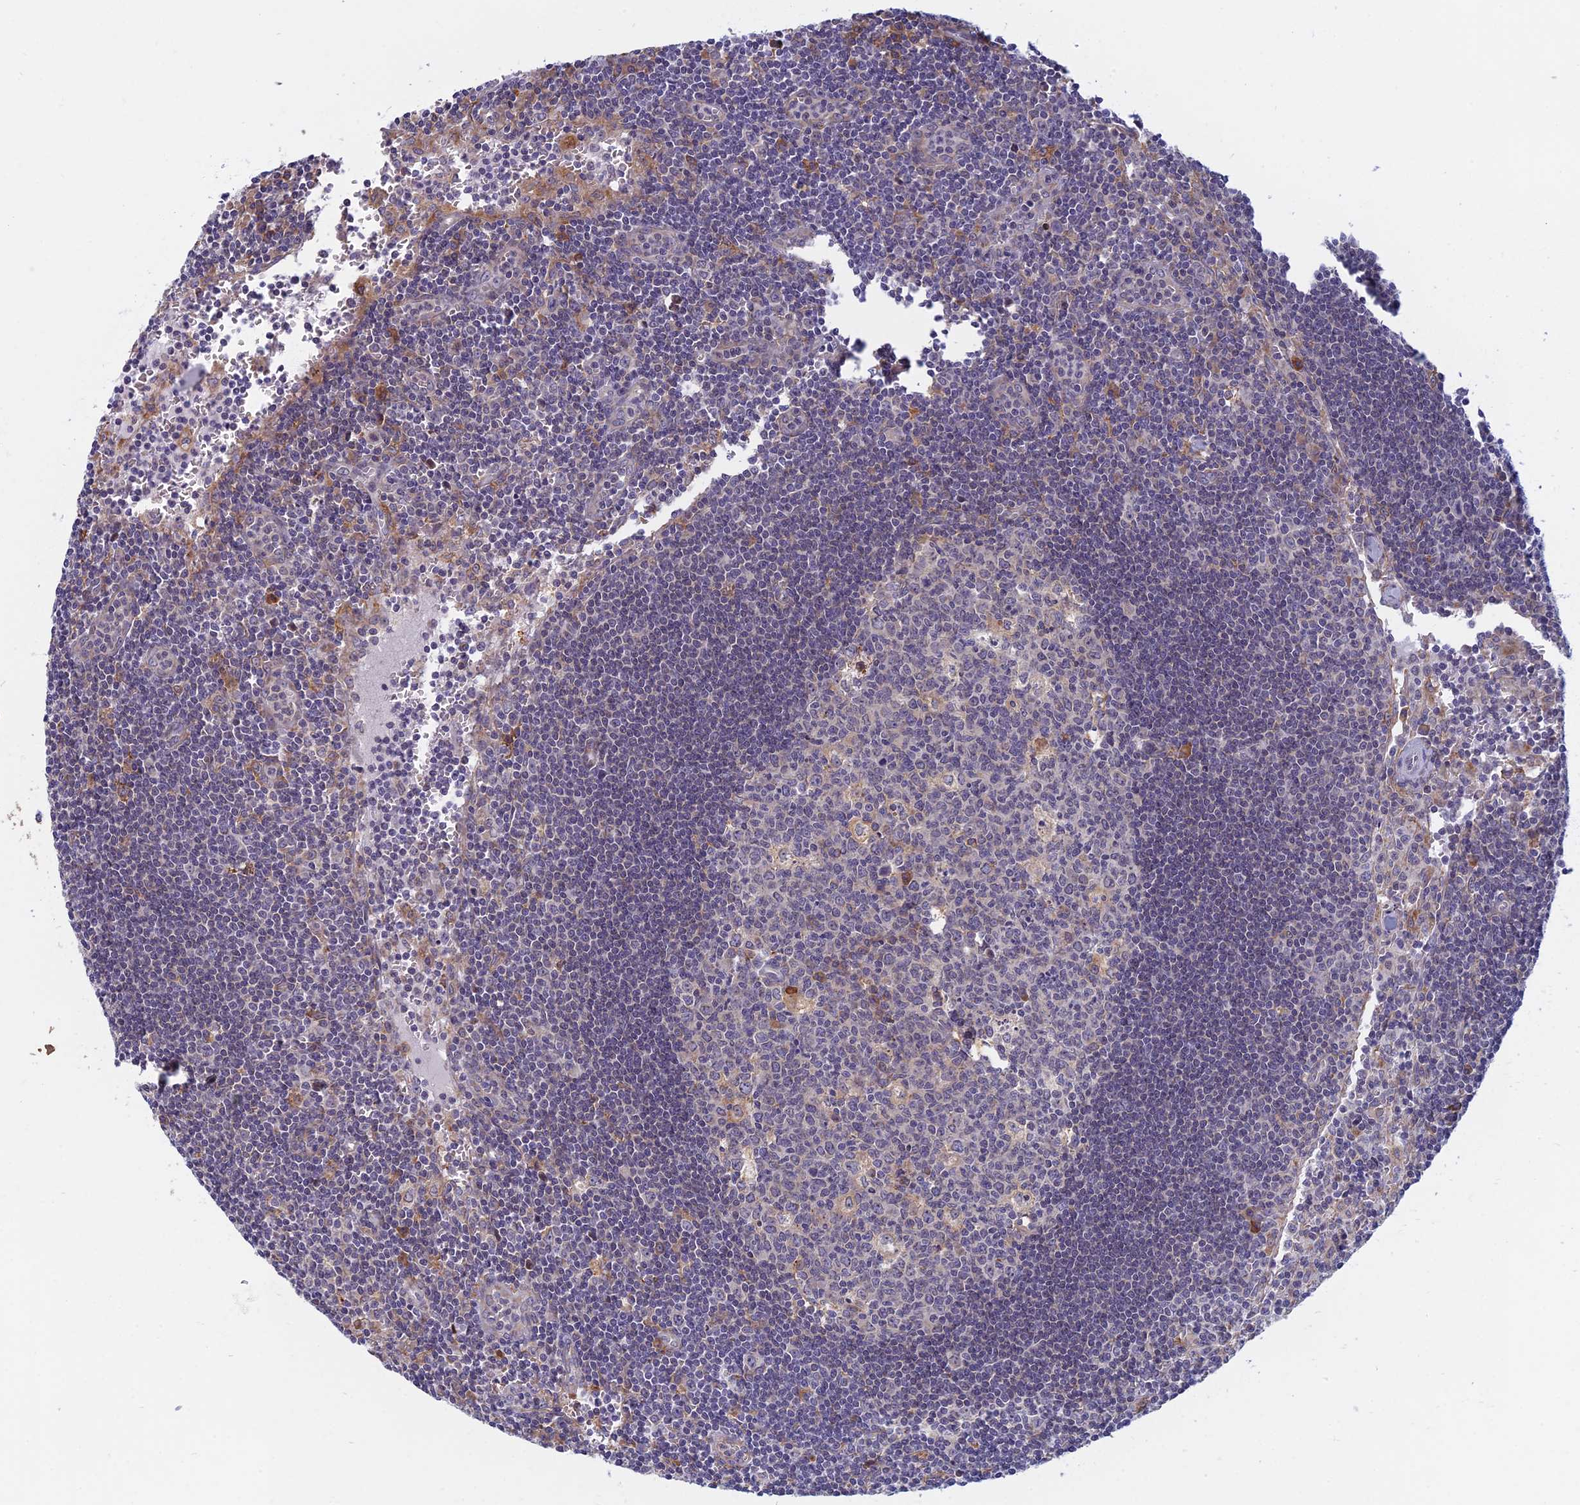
{"staining": {"intensity": "negative", "quantity": "none", "location": "none"}, "tissue": "lymph node", "cell_type": "Germinal center cells", "image_type": "normal", "snomed": [{"axis": "morphology", "description": "Normal tissue, NOS"}, {"axis": "topography", "description": "Lymph node"}], "caption": "The photomicrograph exhibits no significant positivity in germinal center cells of lymph node. The staining was performed using DAB to visualize the protein expression in brown, while the nuclei were stained in blue with hematoxylin (Magnification: 20x).", "gene": "DDX51", "patient": {"sex": "female", "age": 32}}